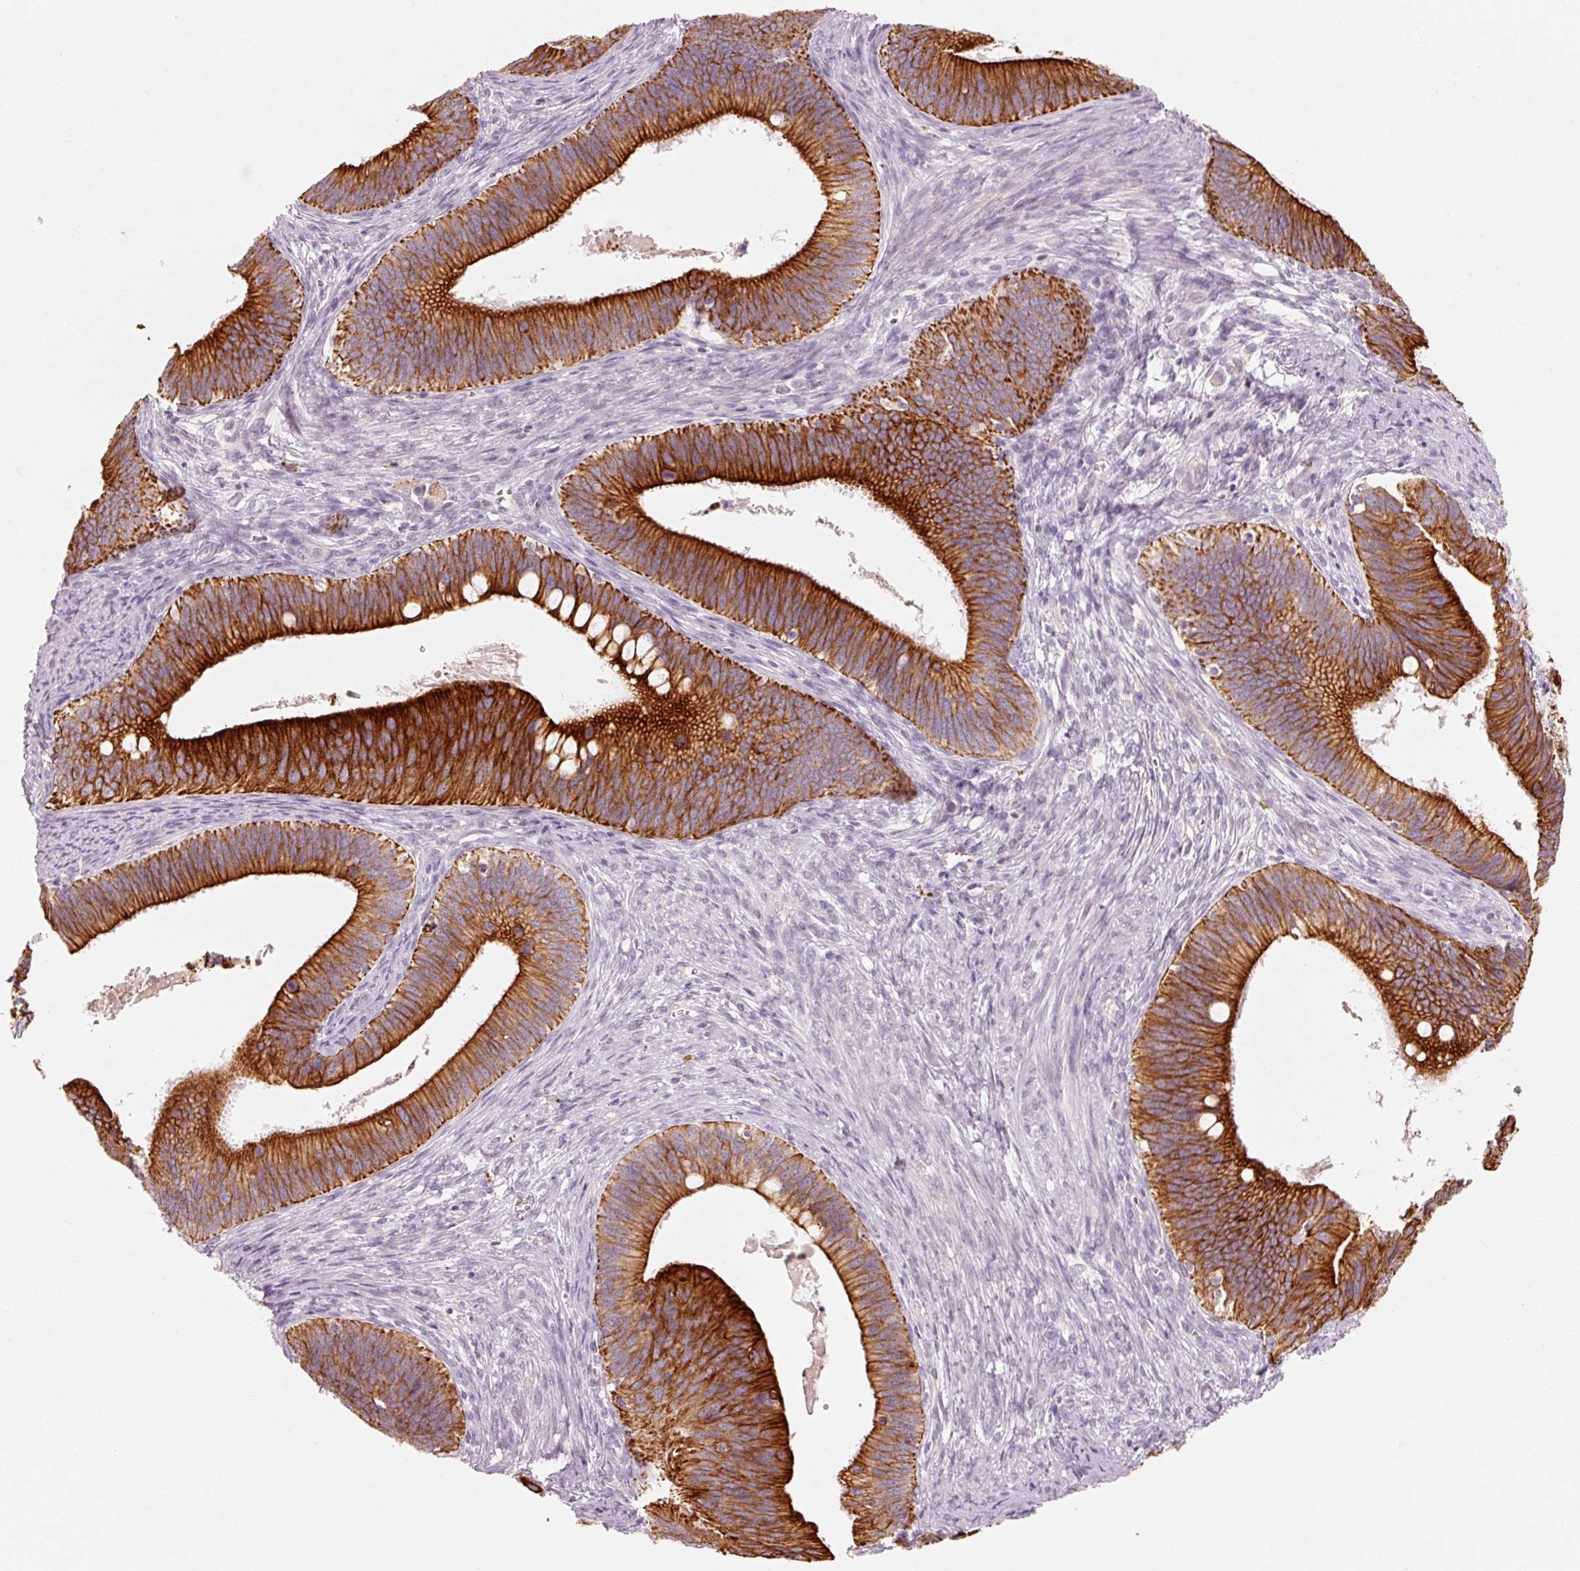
{"staining": {"intensity": "strong", "quantity": ">75%", "location": "cytoplasmic/membranous"}, "tissue": "cervical cancer", "cell_type": "Tumor cells", "image_type": "cancer", "snomed": [{"axis": "morphology", "description": "Adenocarcinoma, NOS"}, {"axis": "topography", "description": "Cervix"}], "caption": "Approximately >75% of tumor cells in human cervical adenocarcinoma reveal strong cytoplasmic/membranous protein expression as visualized by brown immunohistochemical staining.", "gene": "TRIM73", "patient": {"sex": "female", "age": 42}}